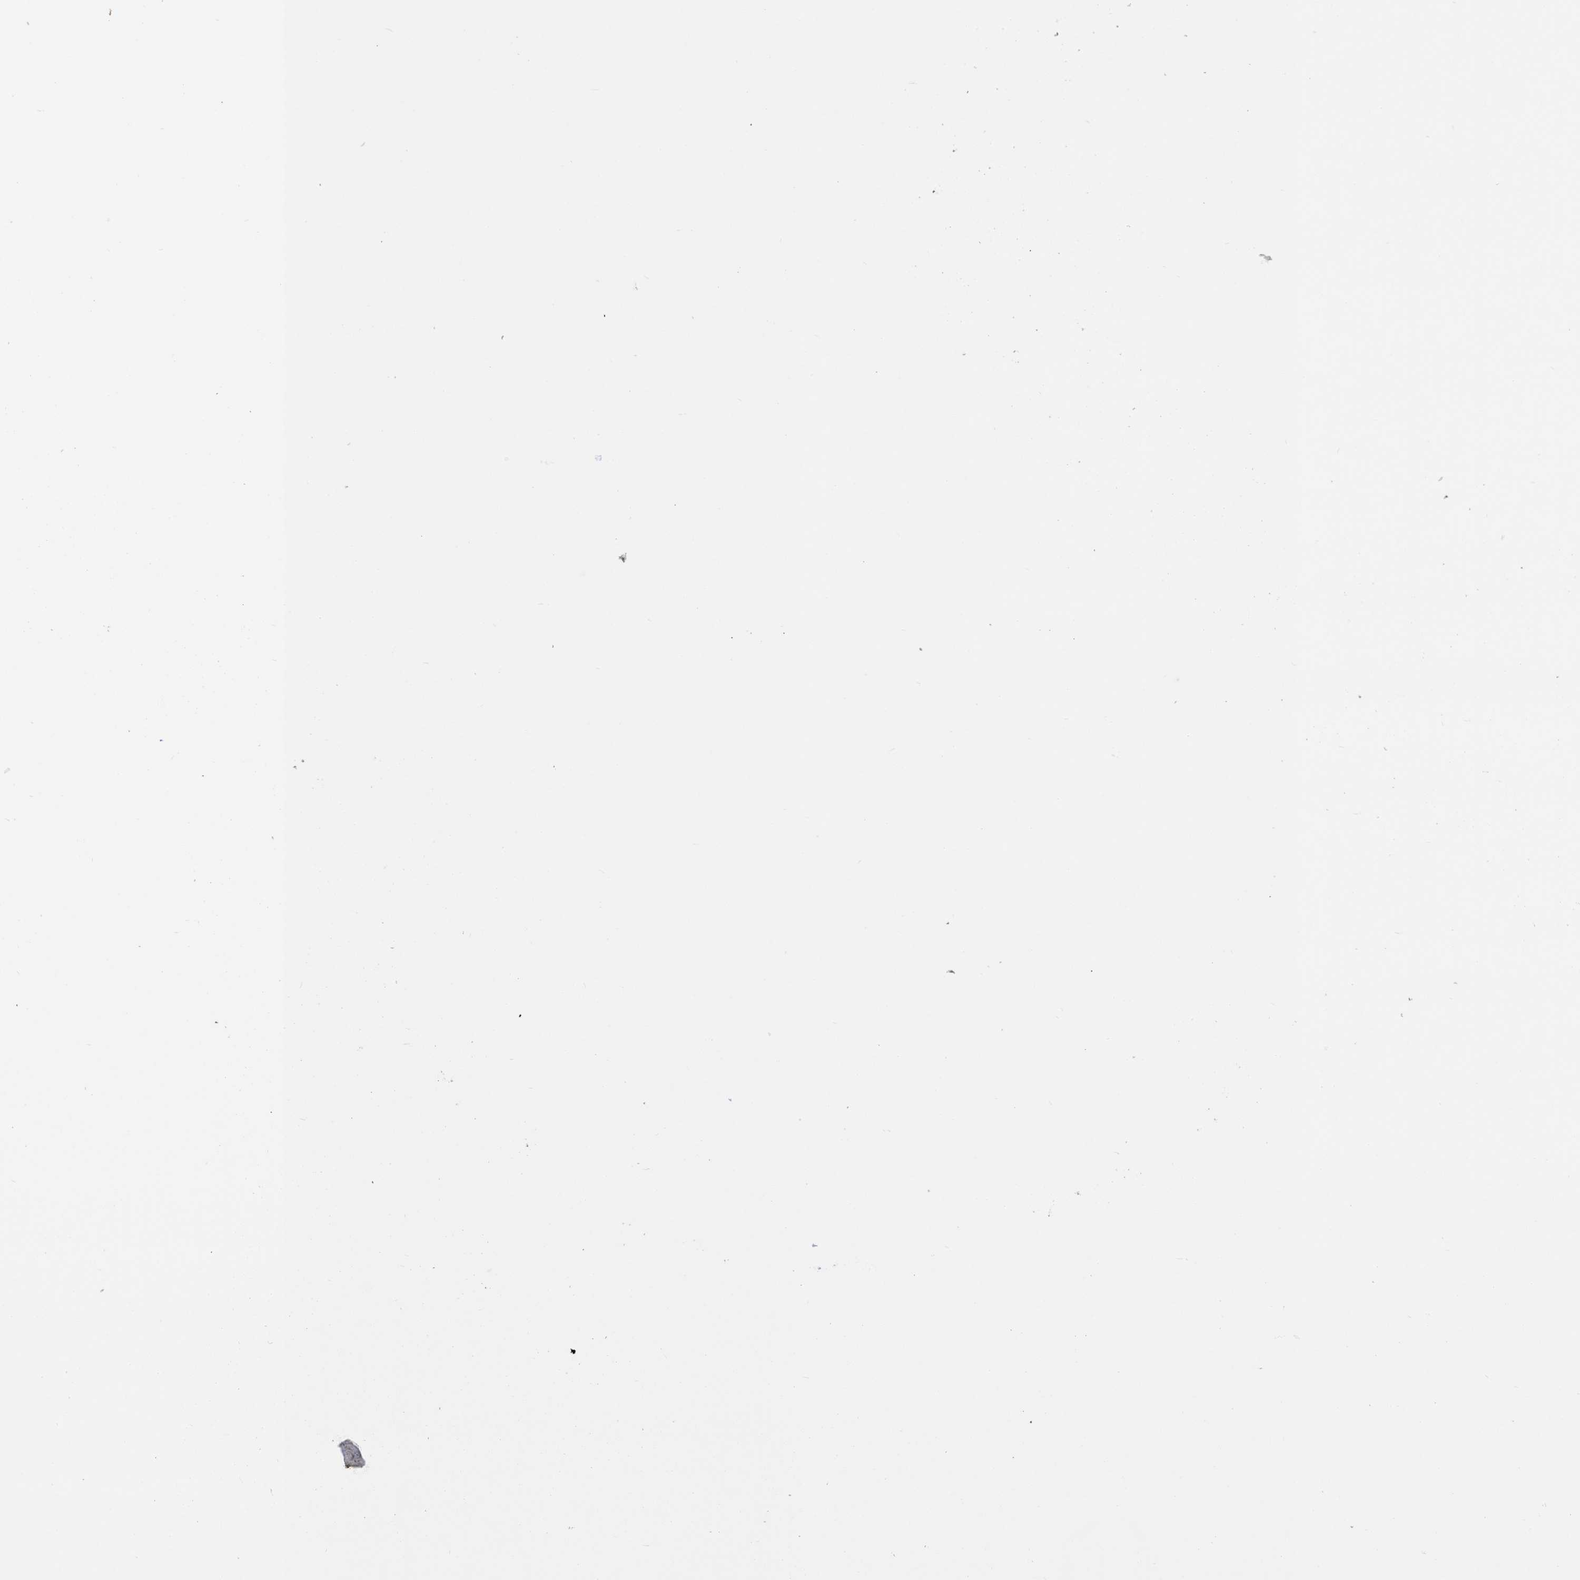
{"staining": {"intensity": "strong", "quantity": ">75%", "location": "cytoplasmic/membranous"}, "tissue": "melanoma", "cell_type": "Tumor cells", "image_type": "cancer", "snomed": [{"axis": "morphology", "description": "Malignant melanoma, NOS"}, {"axis": "topography", "description": "Skin"}], "caption": "Melanoma stained with immunohistochemistry demonstrates strong cytoplasmic/membranous expression in approximately >75% of tumor cells.", "gene": "MCM3AP", "patient": {"sex": "male", "age": 53}}